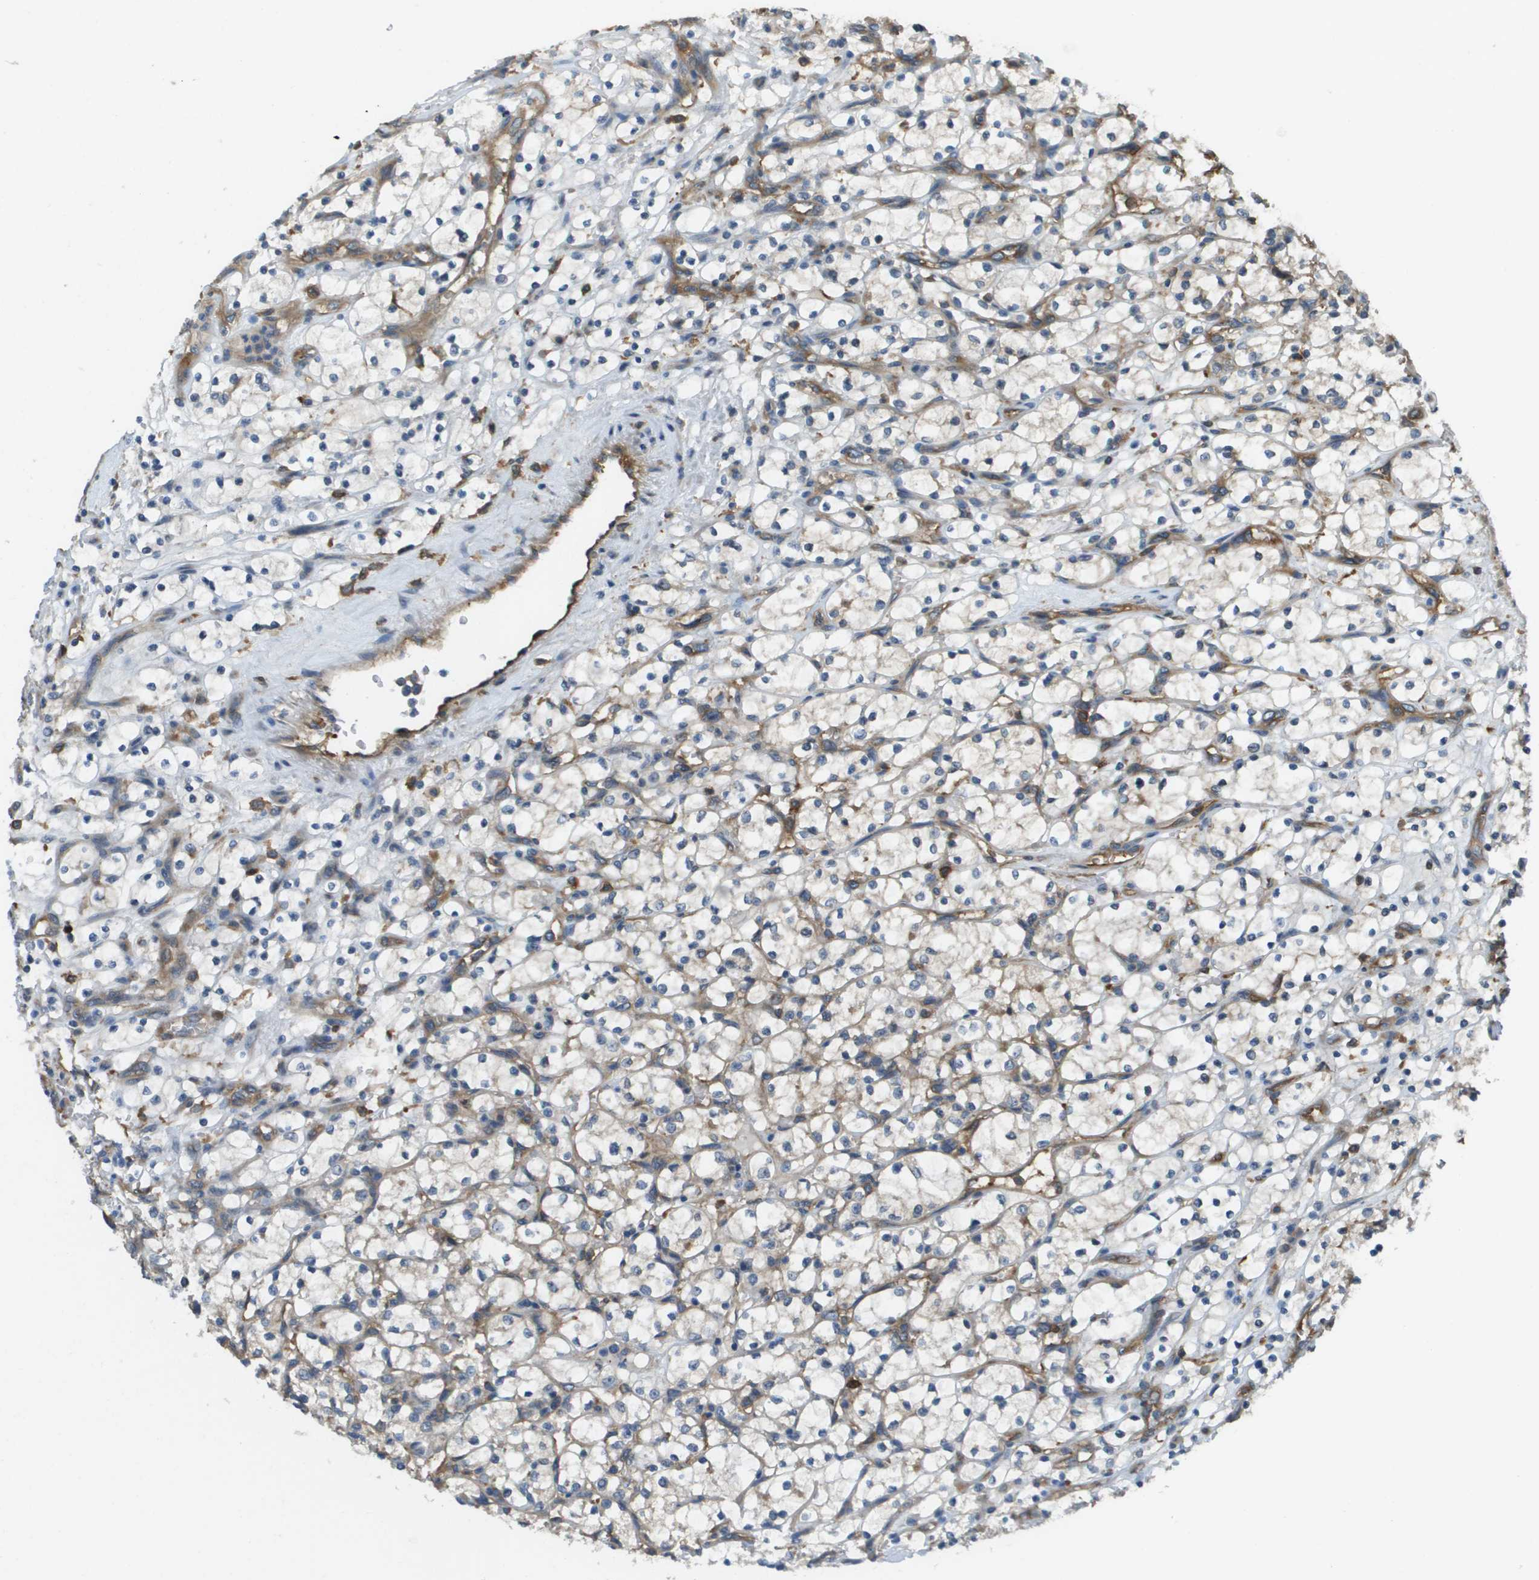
{"staining": {"intensity": "negative", "quantity": "none", "location": "none"}, "tissue": "renal cancer", "cell_type": "Tumor cells", "image_type": "cancer", "snomed": [{"axis": "morphology", "description": "Adenocarcinoma, NOS"}, {"axis": "topography", "description": "Kidney"}], "caption": "There is no significant expression in tumor cells of renal cancer (adenocarcinoma).", "gene": "CORO1B", "patient": {"sex": "female", "age": 69}}